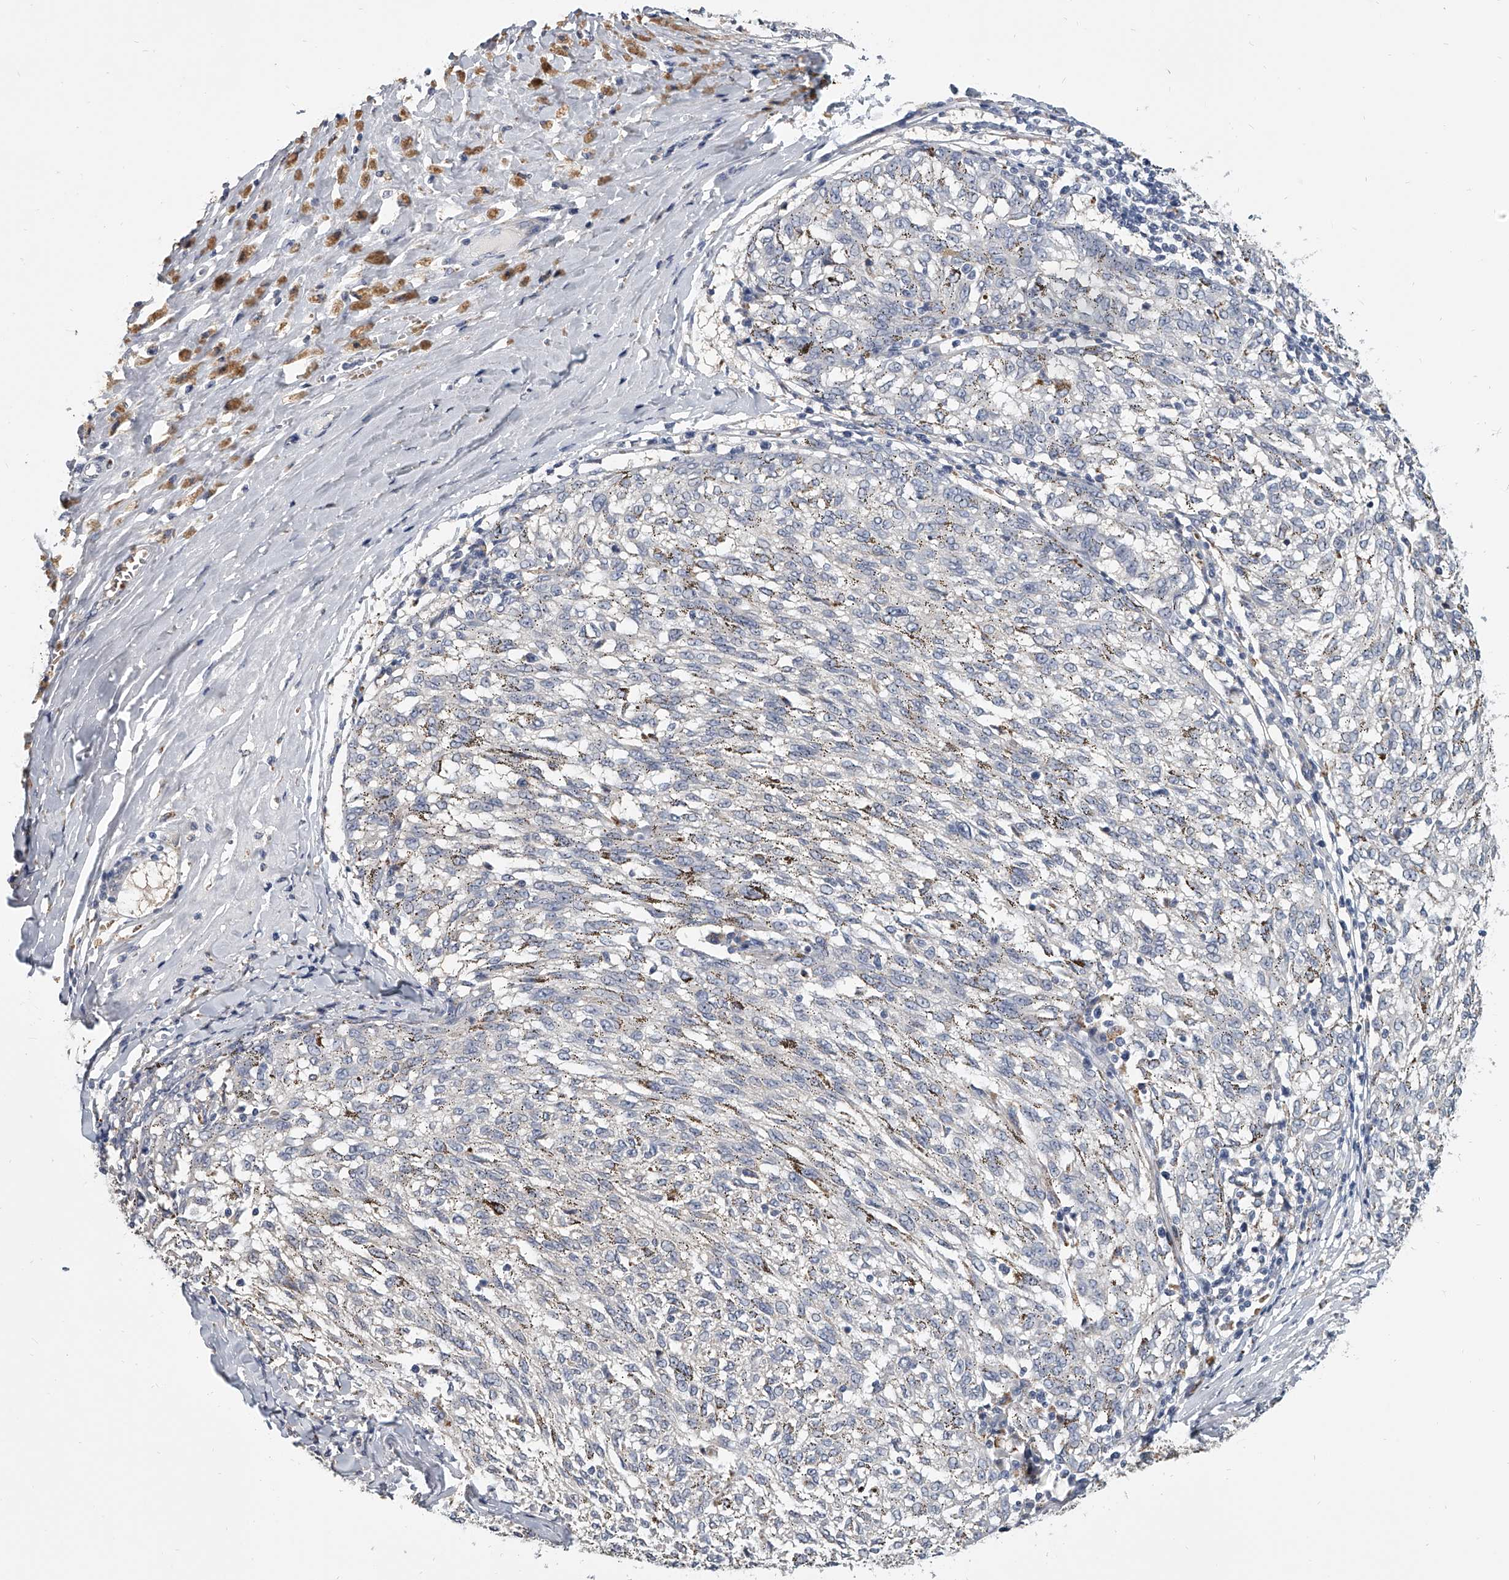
{"staining": {"intensity": "negative", "quantity": "none", "location": "none"}, "tissue": "melanoma", "cell_type": "Tumor cells", "image_type": "cancer", "snomed": [{"axis": "morphology", "description": "Malignant melanoma, NOS"}, {"axis": "topography", "description": "Skin"}], "caption": "The image demonstrates no significant staining in tumor cells of melanoma.", "gene": "KLHL7", "patient": {"sex": "female", "age": 72}}